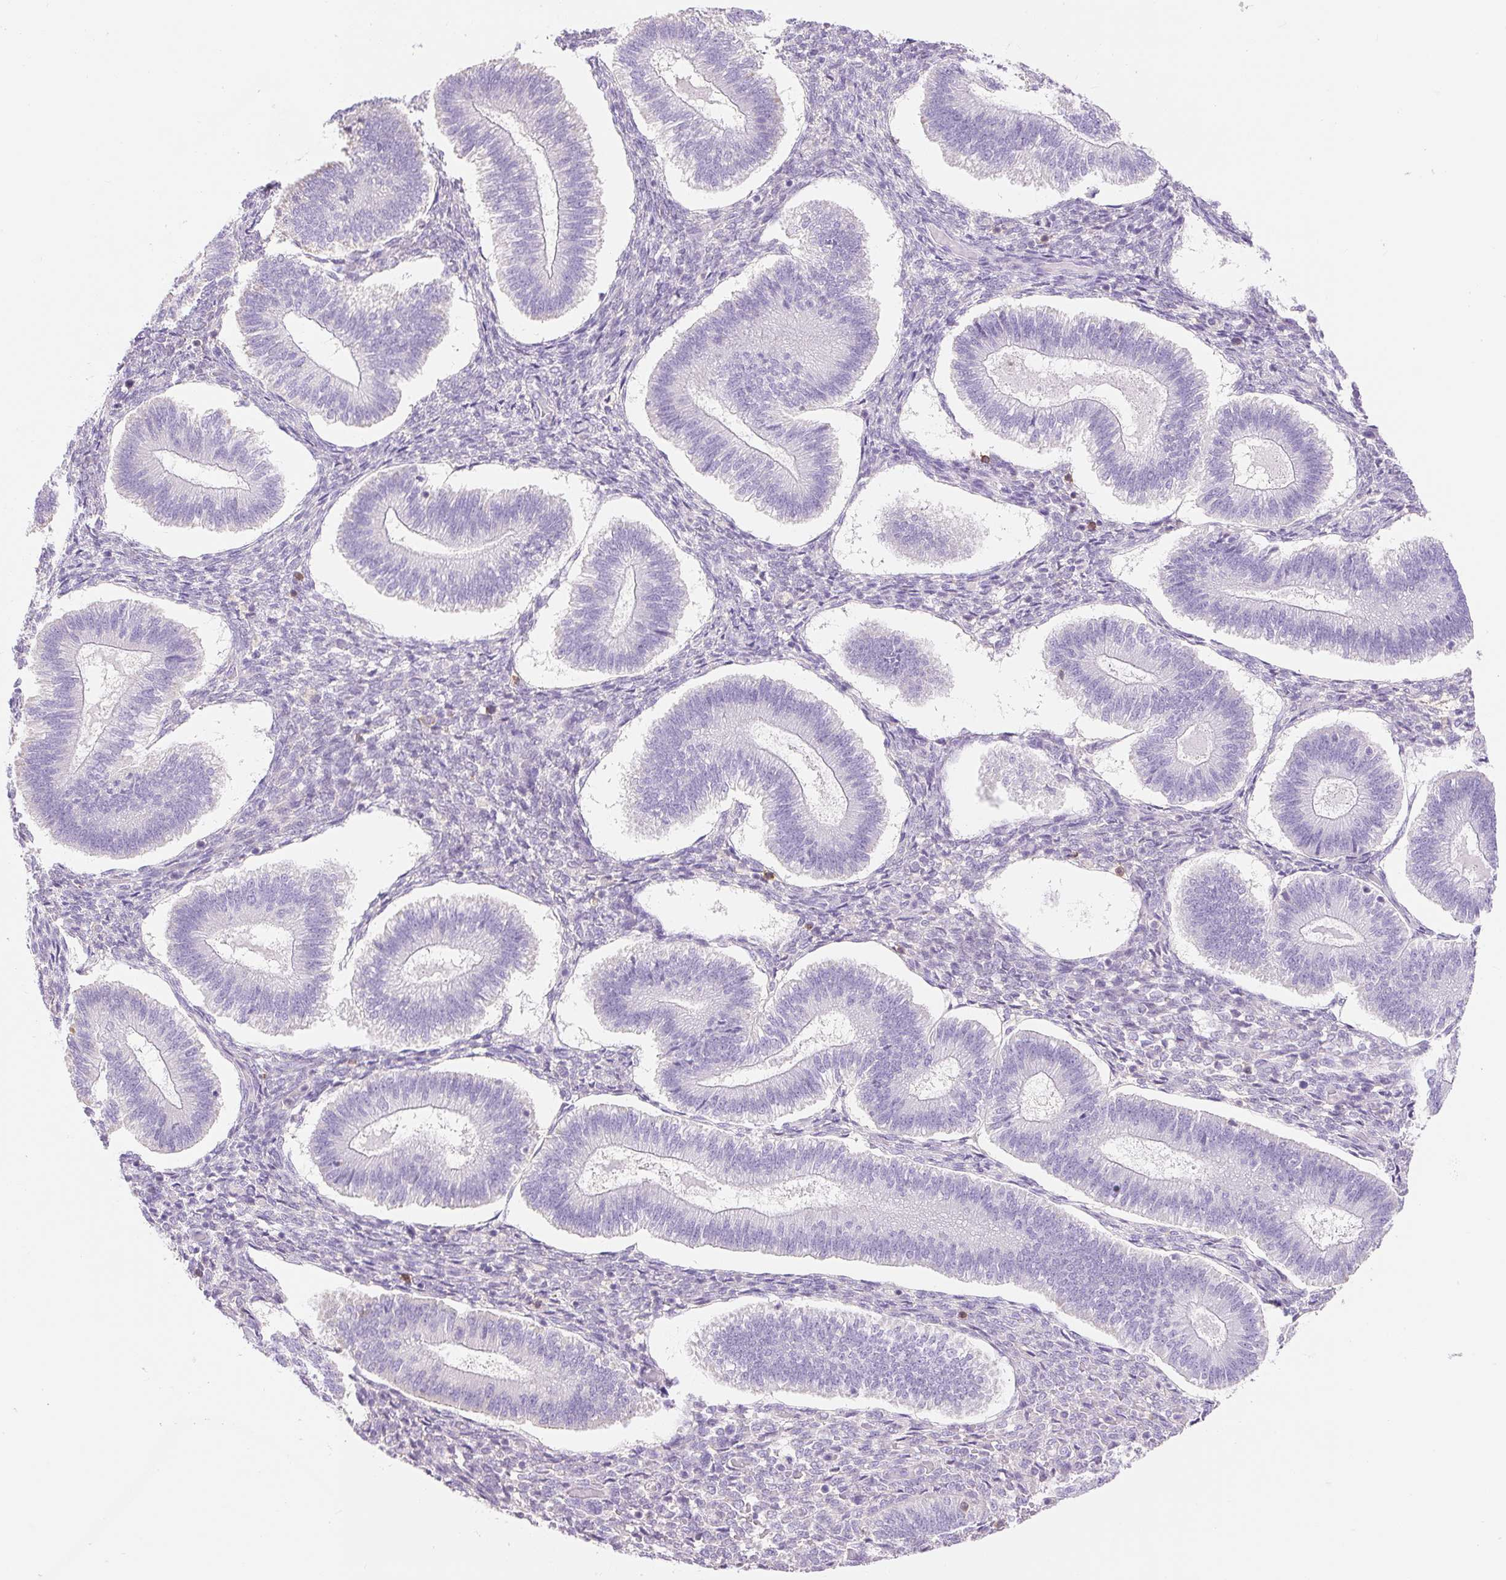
{"staining": {"intensity": "negative", "quantity": "none", "location": "none"}, "tissue": "endometrium", "cell_type": "Cells in endometrial stroma", "image_type": "normal", "snomed": [{"axis": "morphology", "description": "Normal tissue, NOS"}, {"axis": "topography", "description": "Endometrium"}], "caption": "Immunohistochemical staining of normal human endometrium exhibits no significant staining in cells in endometrial stroma.", "gene": "DHX35", "patient": {"sex": "female", "age": 25}}